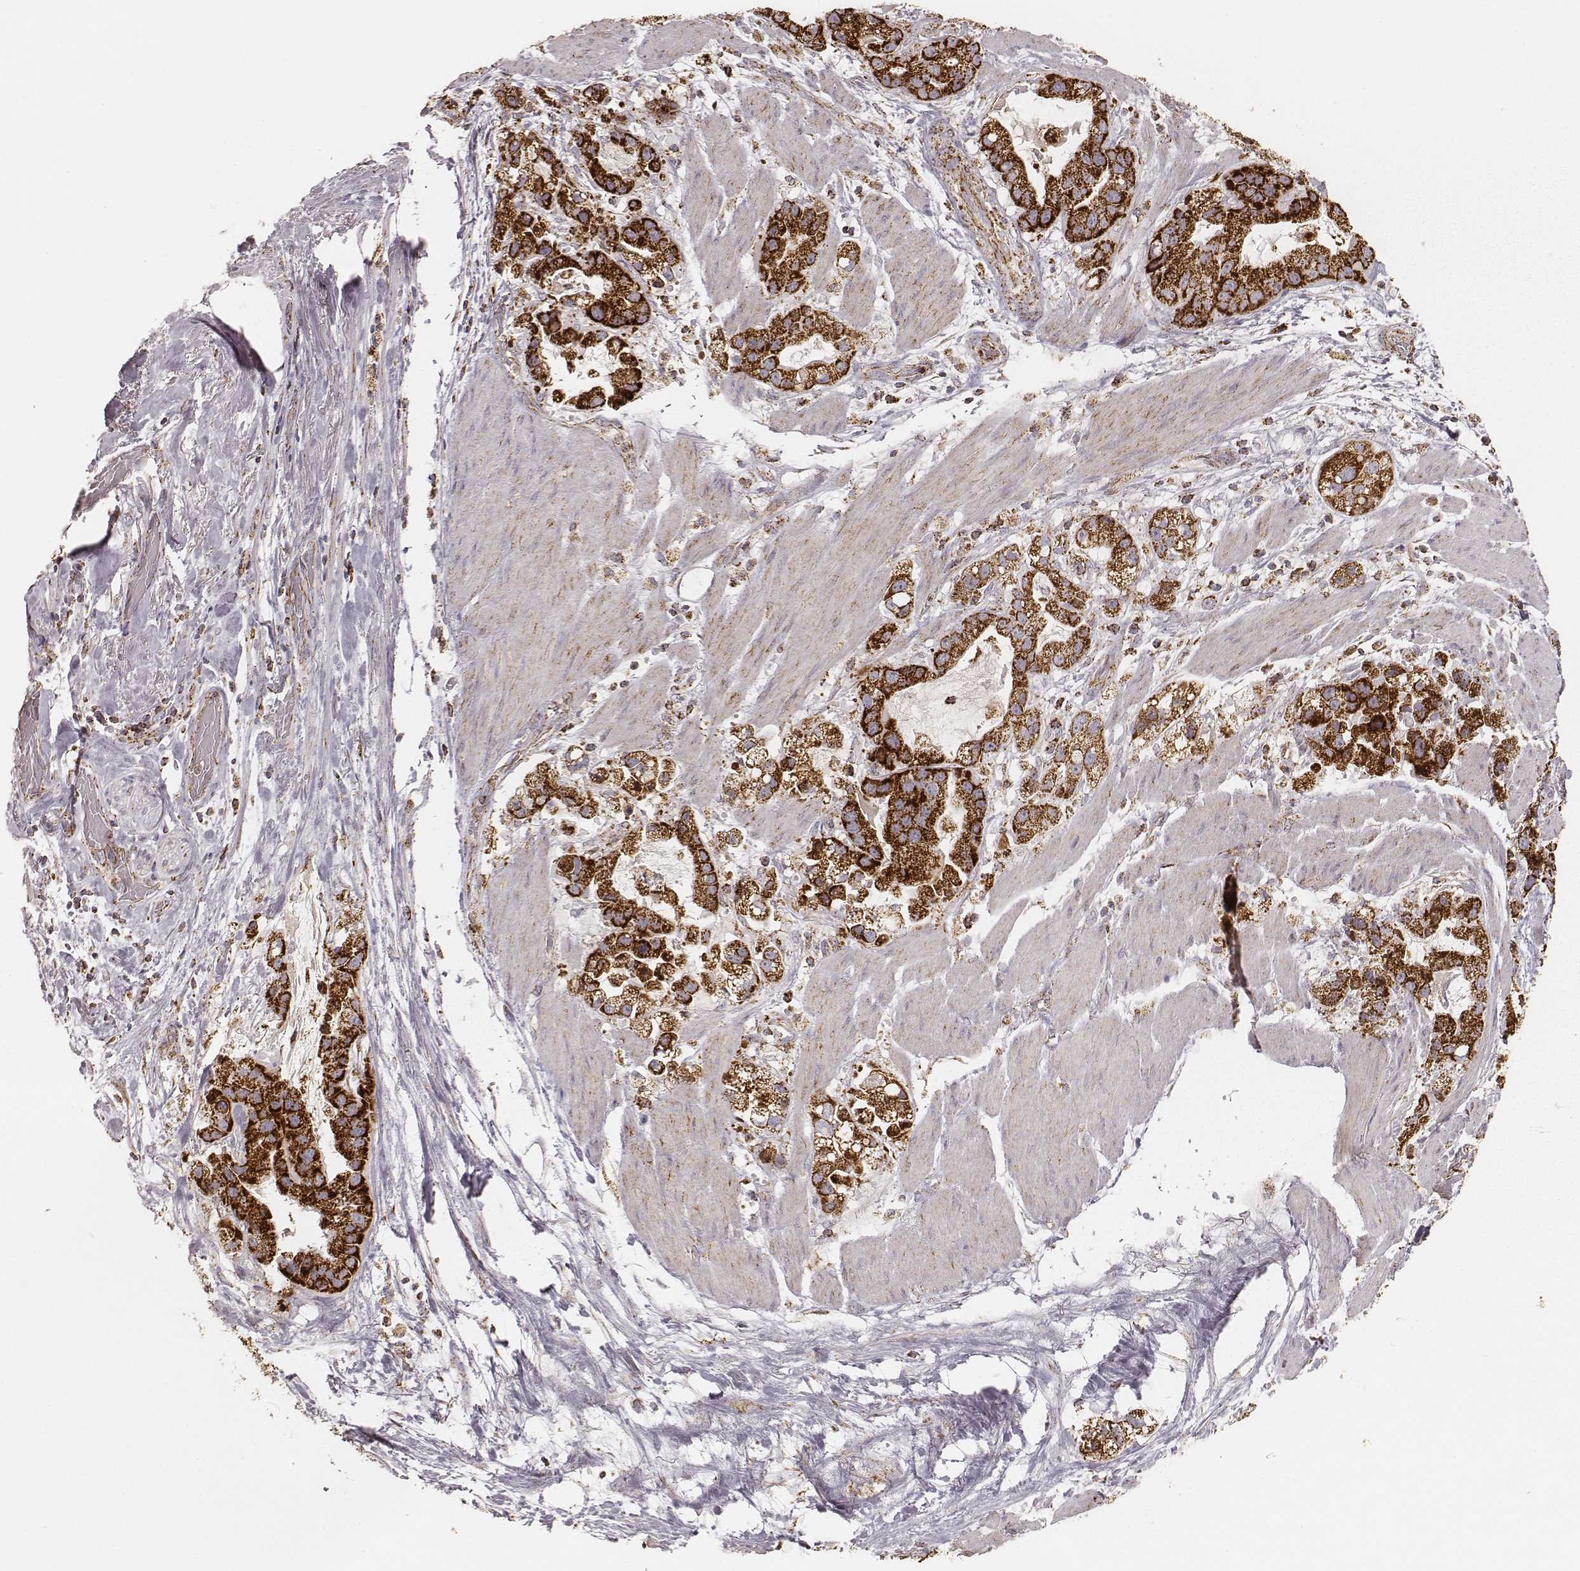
{"staining": {"intensity": "strong", "quantity": ">75%", "location": "cytoplasmic/membranous"}, "tissue": "stomach cancer", "cell_type": "Tumor cells", "image_type": "cancer", "snomed": [{"axis": "morphology", "description": "Adenocarcinoma, NOS"}, {"axis": "topography", "description": "Stomach"}], "caption": "Adenocarcinoma (stomach) stained with a protein marker reveals strong staining in tumor cells.", "gene": "CS", "patient": {"sex": "male", "age": 59}}